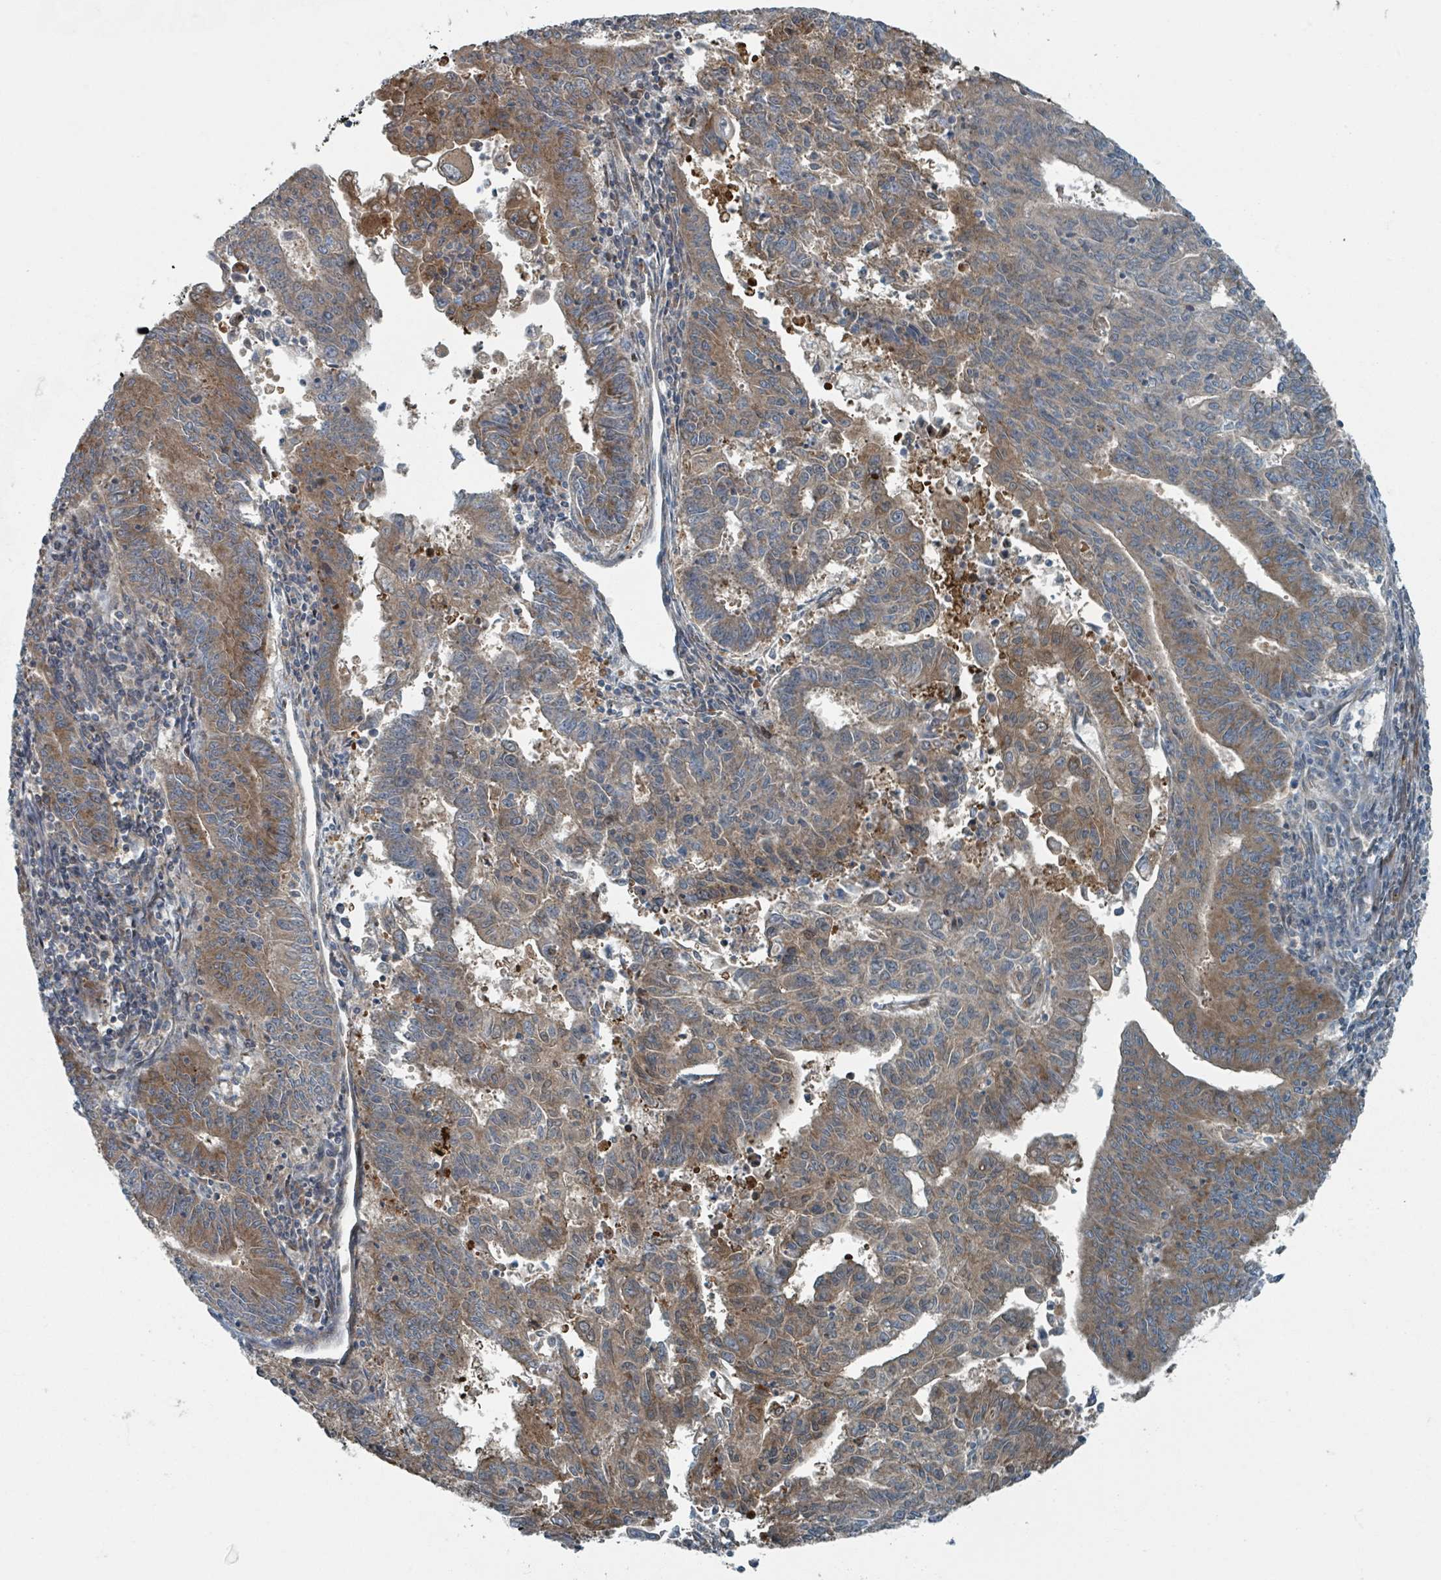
{"staining": {"intensity": "moderate", "quantity": ">75%", "location": "cytoplasmic/membranous"}, "tissue": "endometrial cancer", "cell_type": "Tumor cells", "image_type": "cancer", "snomed": [{"axis": "morphology", "description": "Adenocarcinoma, NOS"}, {"axis": "topography", "description": "Endometrium"}], "caption": "Brown immunohistochemical staining in human endometrial adenocarcinoma demonstrates moderate cytoplasmic/membranous positivity in approximately >75% of tumor cells. Nuclei are stained in blue.", "gene": "RHPN2", "patient": {"sex": "female", "age": 59}}